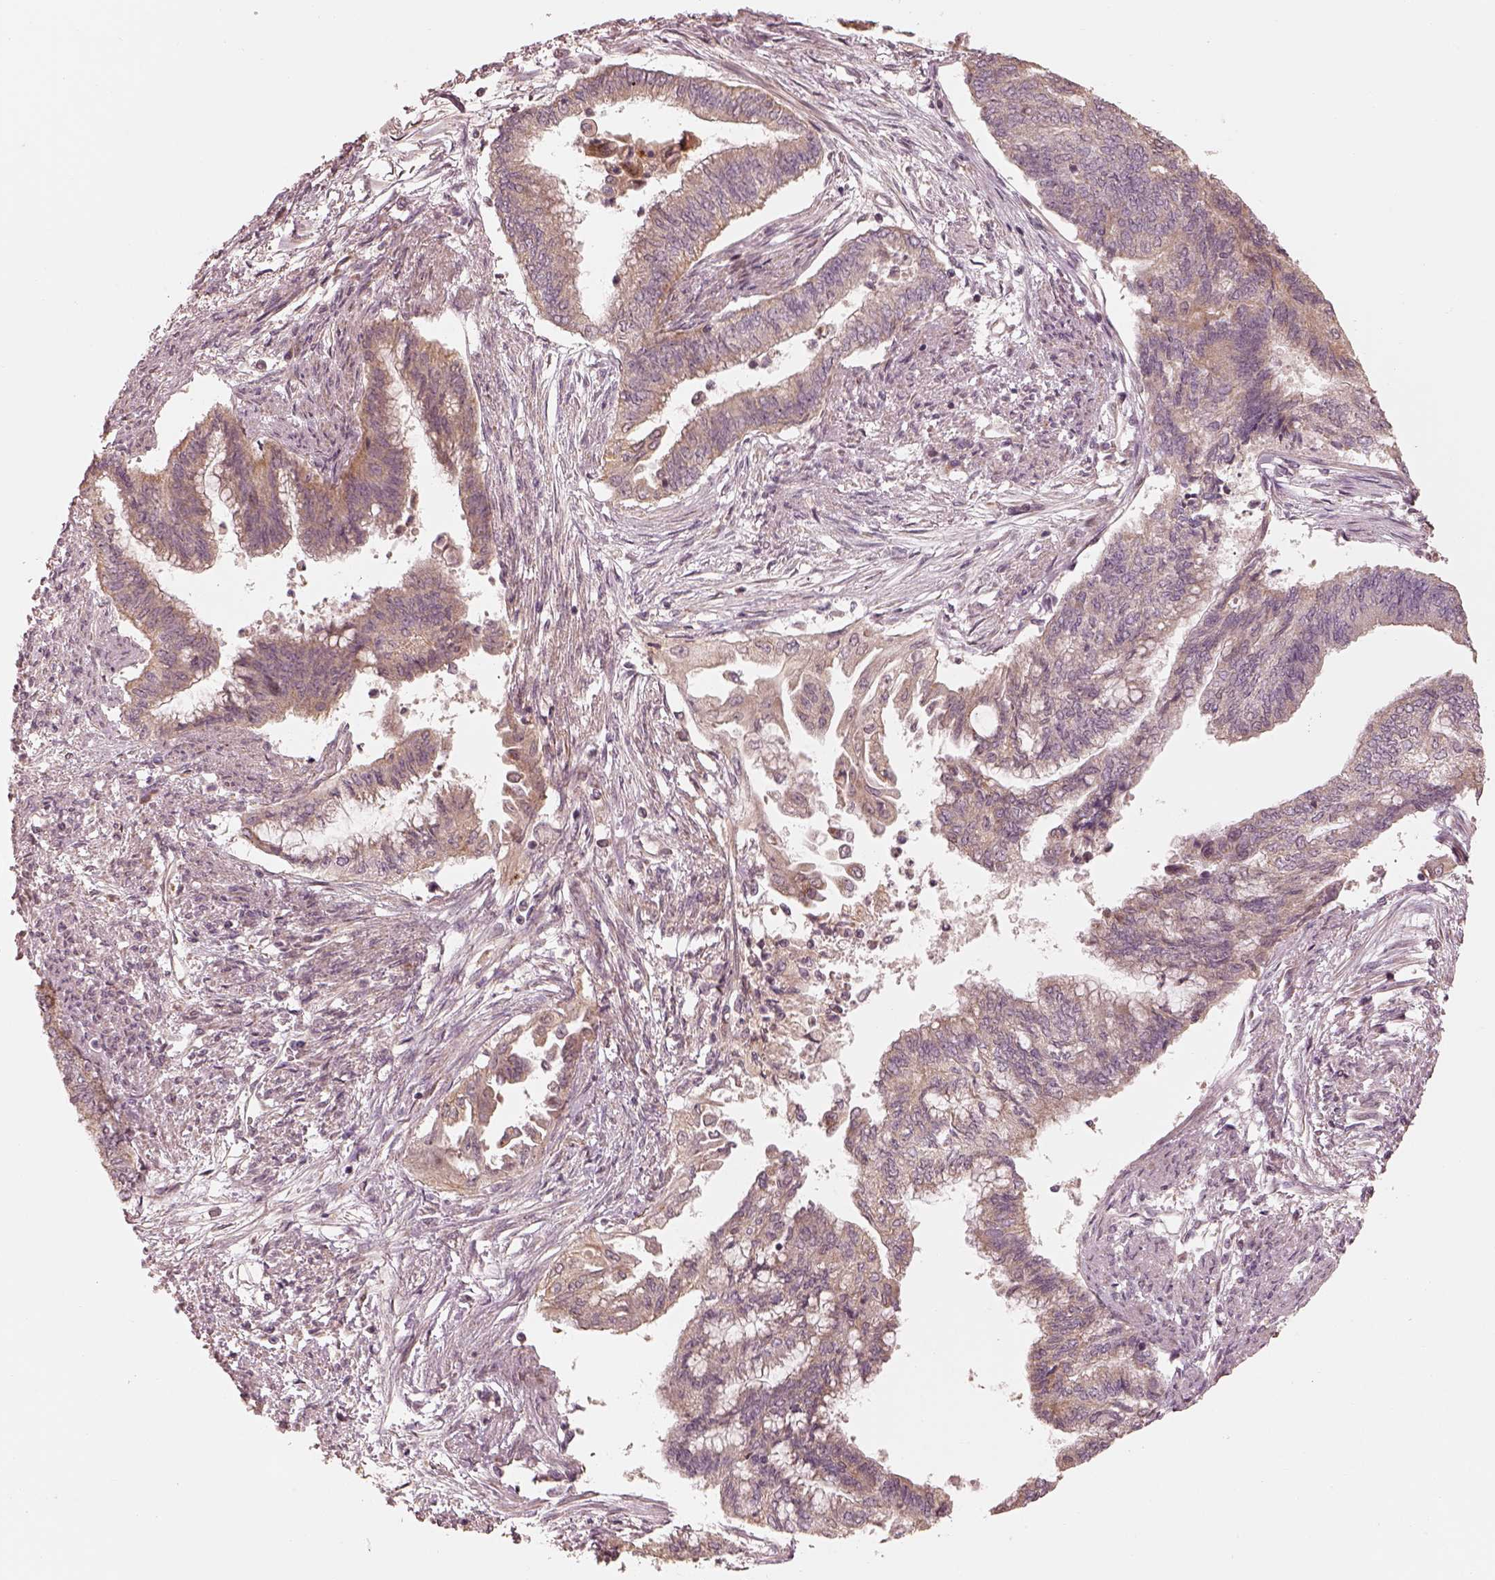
{"staining": {"intensity": "weak", "quantity": "<25%", "location": "cytoplasmic/membranous"}, "tissue": "endometrial cancer", "cell_type": "Tumor cells", "image_type": "cancer", "snomed": [{"axis": "morphology", "description": "Adenocarcinoma, NOS"}, {"axis": "topography", "description": "Endometrium"}], "caption": "Immunohistochemical staining of human adenocarcinoma (endometrial) shows no significant staining in tumor cells.", "gene": "SLC25A46", "patient": {"sex": "female", "age": 65}}